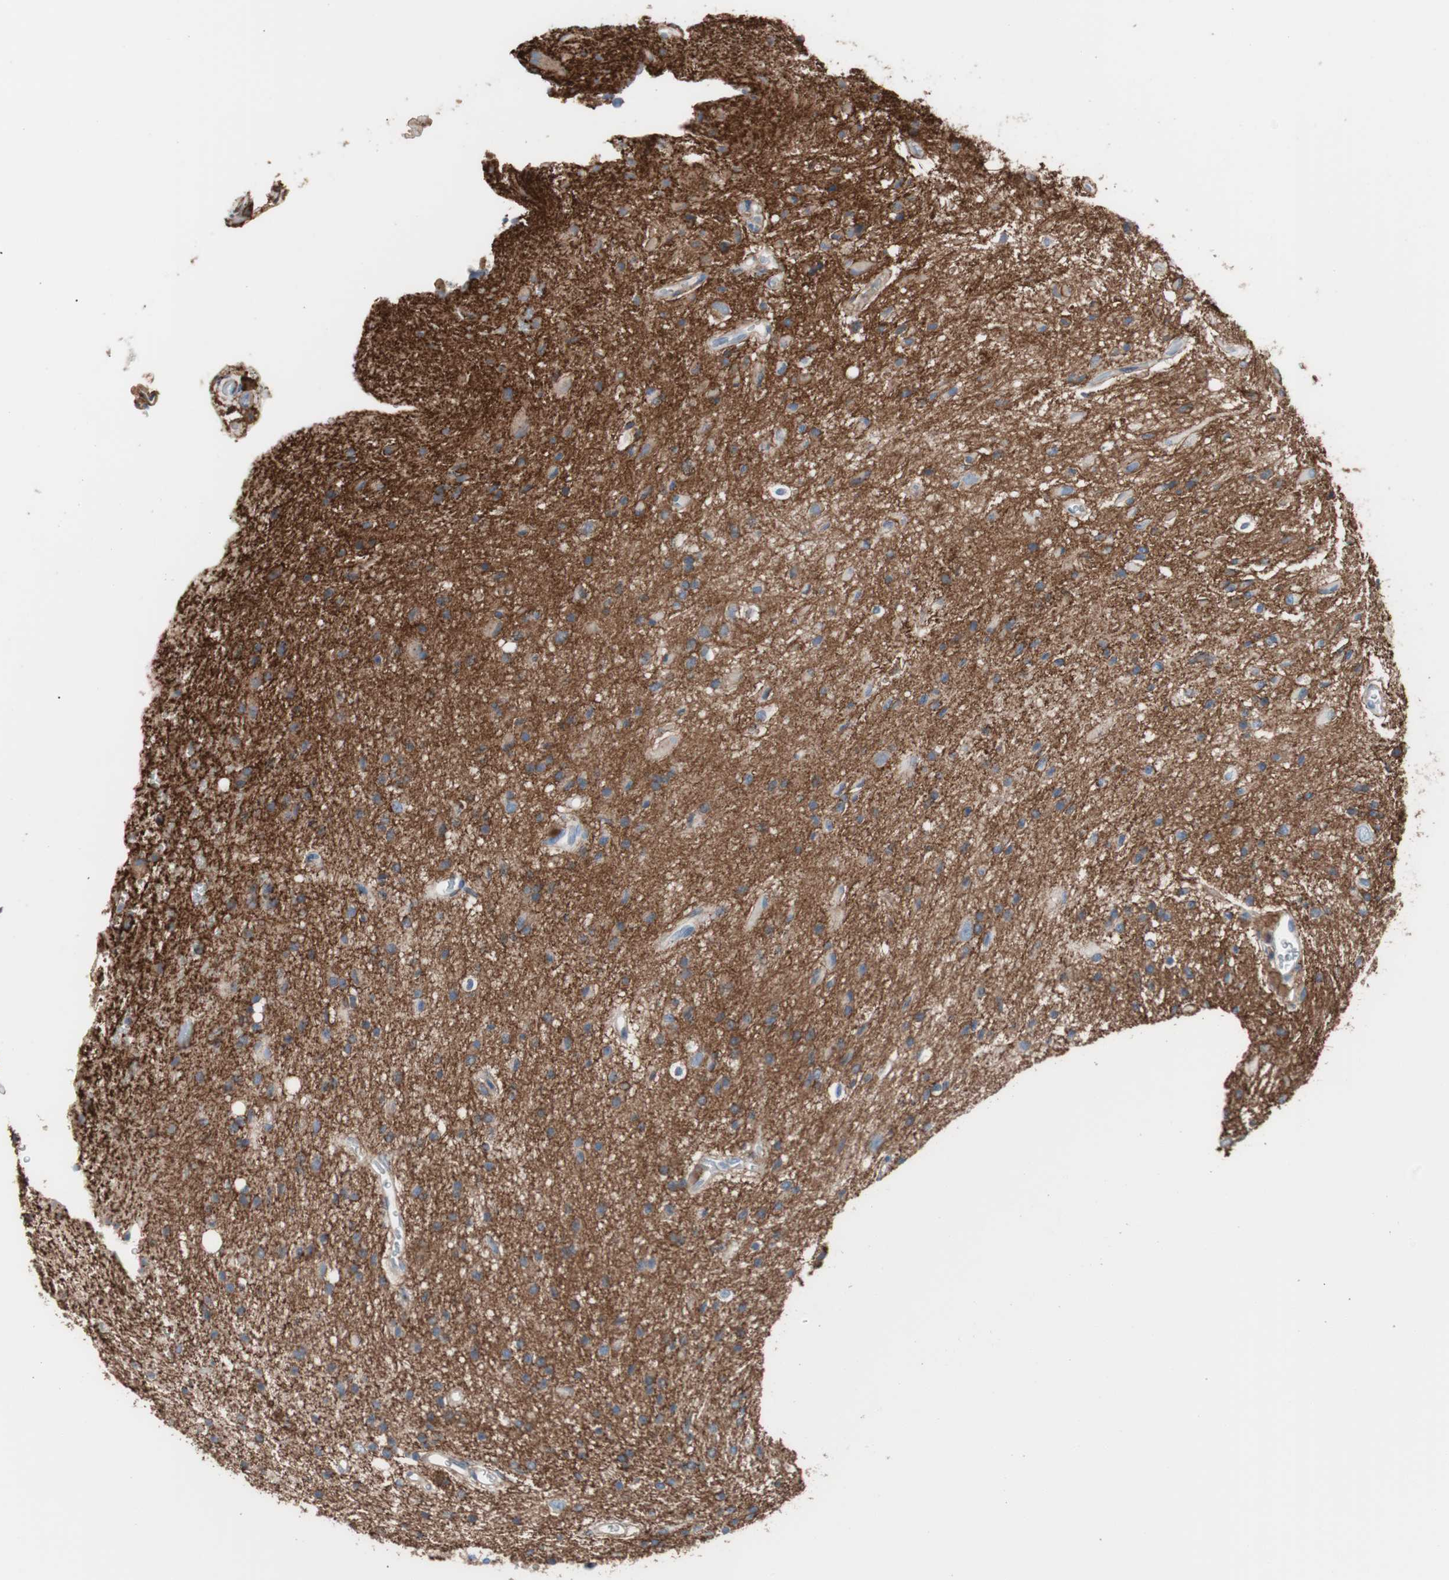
{"staining": {"intensity": "negative", "quantity": "none", "location": "none"}, "tissue": "glioma", "cell_type": "Tumor cells", "image_type": "cancer", "snomed": [{"axis": "morphology", "description": "Glioma, malignant, High grade"}, {"axis": "topography", "description": "Brain"}], "caption": "This is an immunohistochemistry (IHC) photomicrograph of malignant glioma (high-grade). There is no positivity in tumor cells.", "gene": "CD81", "patient": {"sex": "male", "age": 47}}